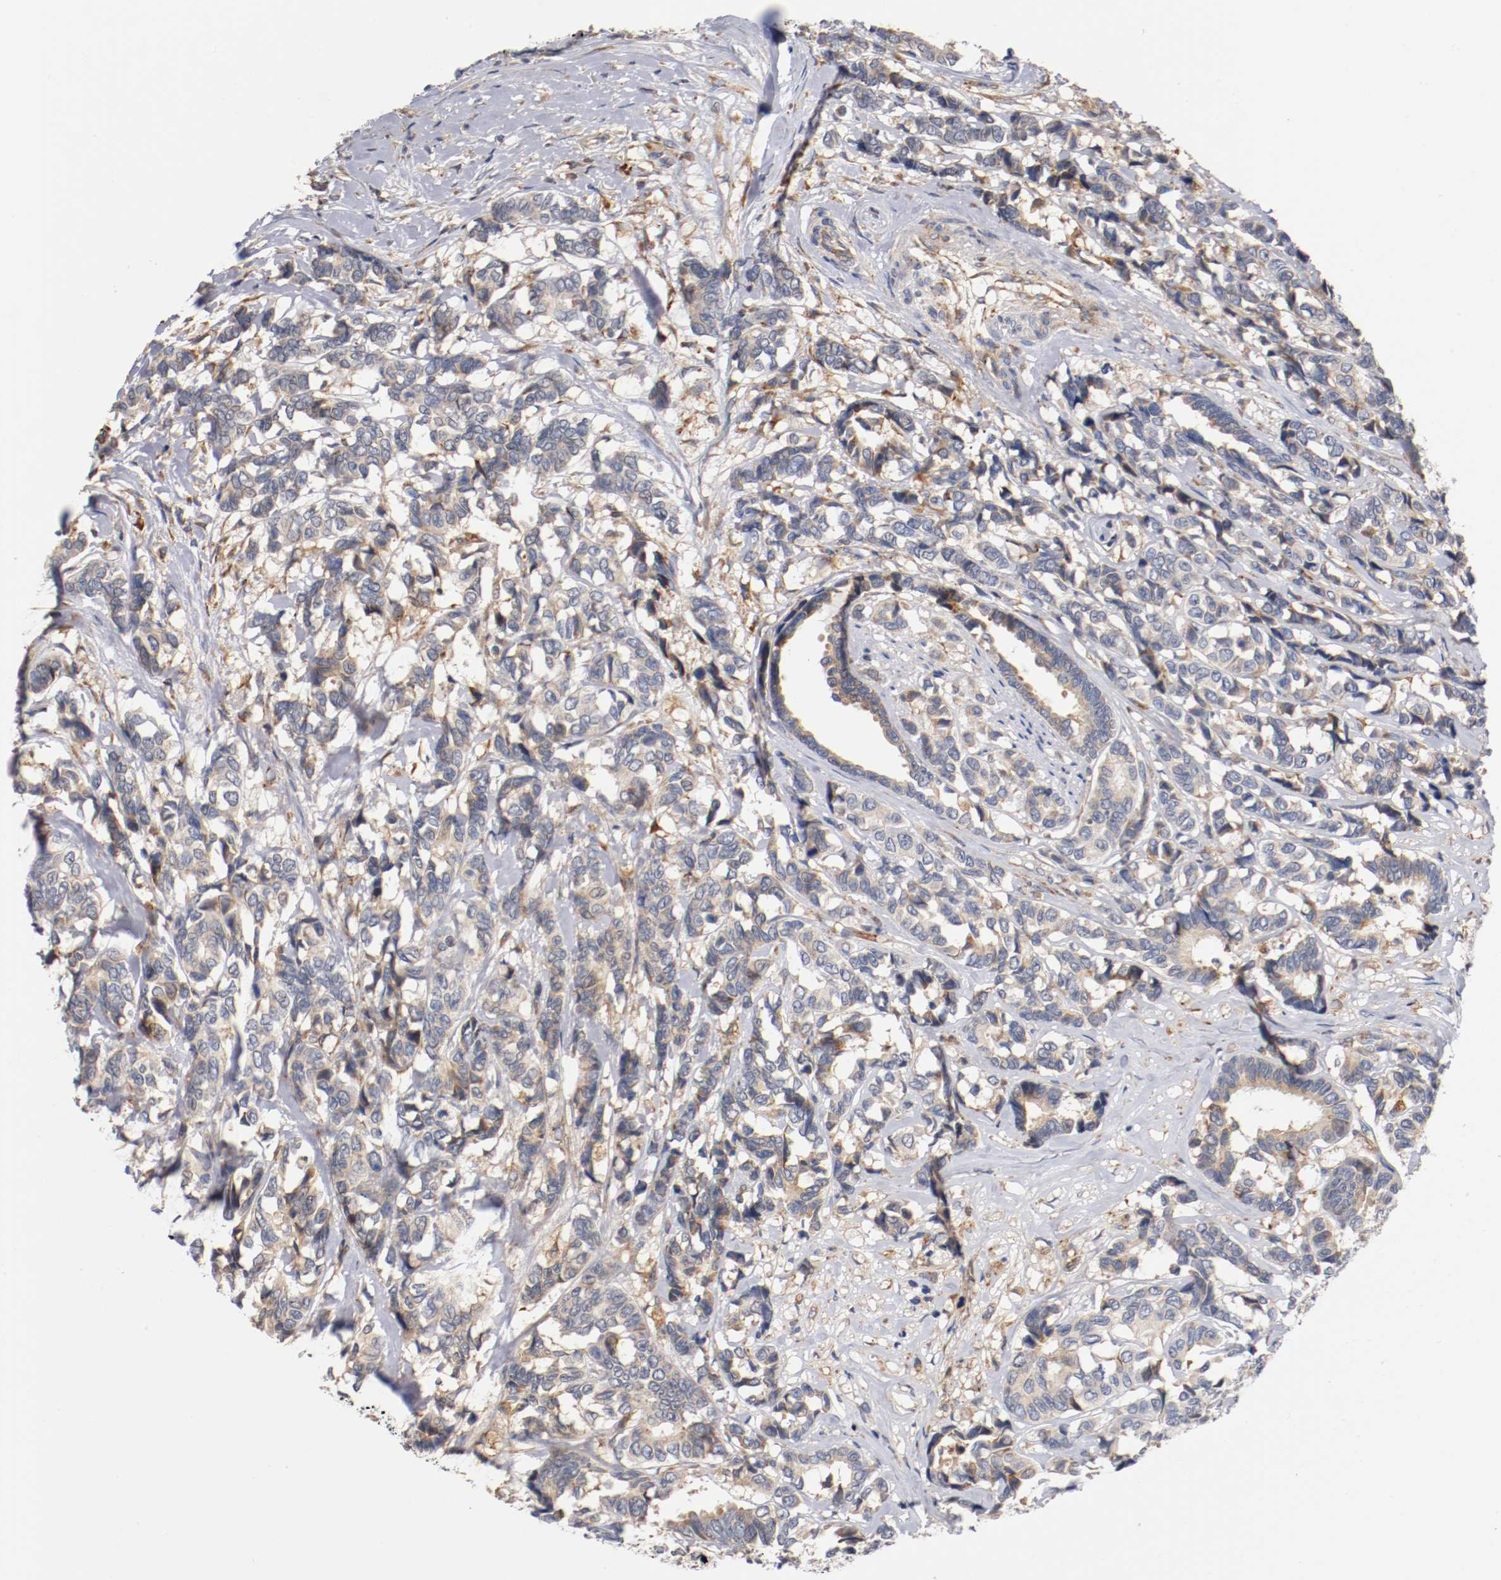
{"staining": {"intensity": "weak", "quantity": ">75%", "location": "cytoplasmic/membranous"}, "tissue": "breast cancer", "cell_type": "Tumor cells", "image_type": "cancer", "snomed": [{"axis": "morphology", "description": "Duct carcinoma"}, {"axis": "topography", "description": "Breast"}], "caption": "This is a histology image of immunohistochemistry staining of breast infiltrating ductal carcinoma, which shows weak positivity in the cytoplasmic/membranous of tumor cells.", "gene": "TNFSF13", "patient": {"sex": "female", "age": 87}}